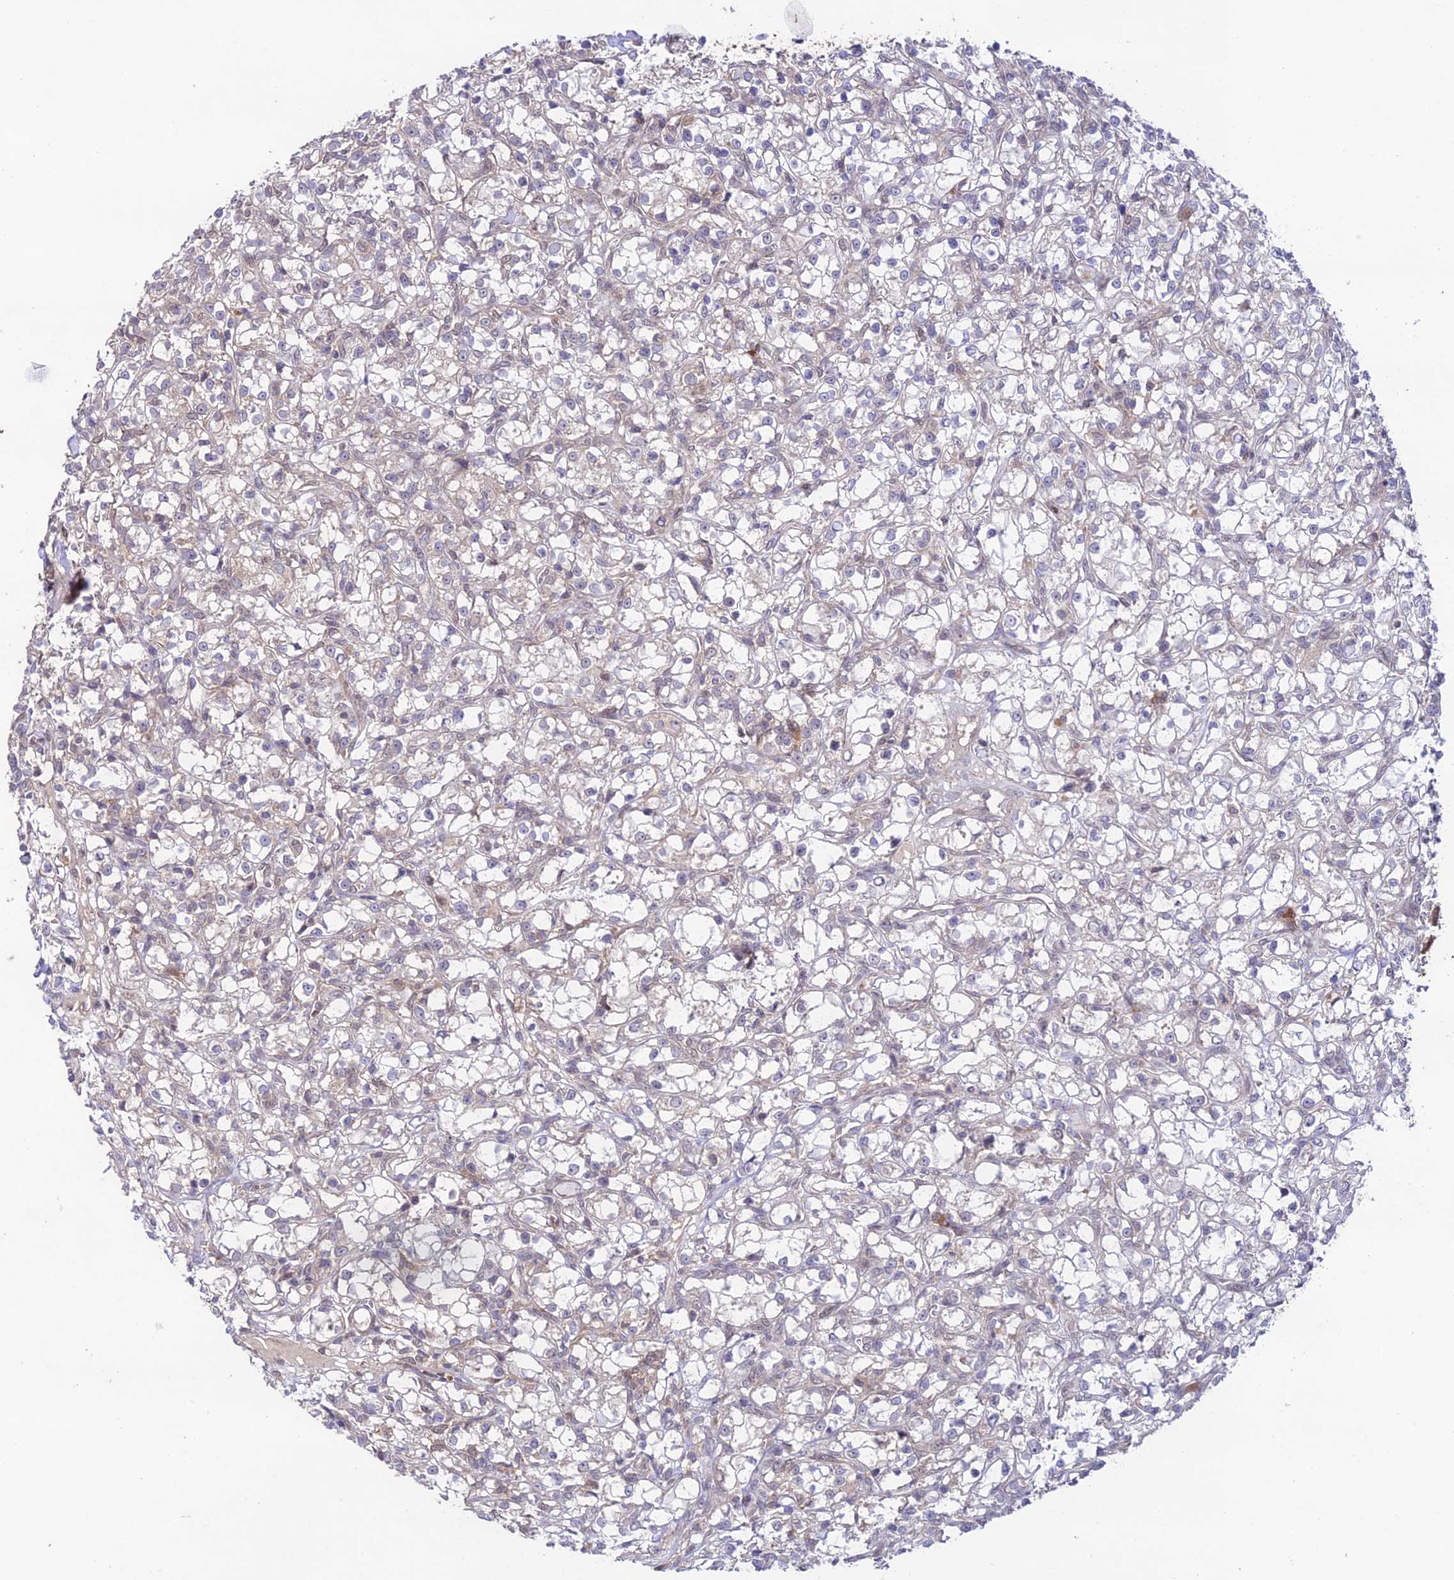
{"staining": {"intensity": "negative", "quantity": "none", "location": "none"}, "tissue": "renal cancer", "cell_type": "Tumor cells", "image_type": "cancer", "snomed": [{"axis": "morphology", "description": "Adenocarcinoma, NOS"}, {"axis": "topography", "description": "Kidney"}], "caption": "This photomicrograph is of renal adenocarcinoma stained with IHC to label a protein in brown with the nuclei are counter-stained blue. There is no positivity in tumor cells.", "gene": "TRIM40", "patient": {"sex": "female", "age": 59}}